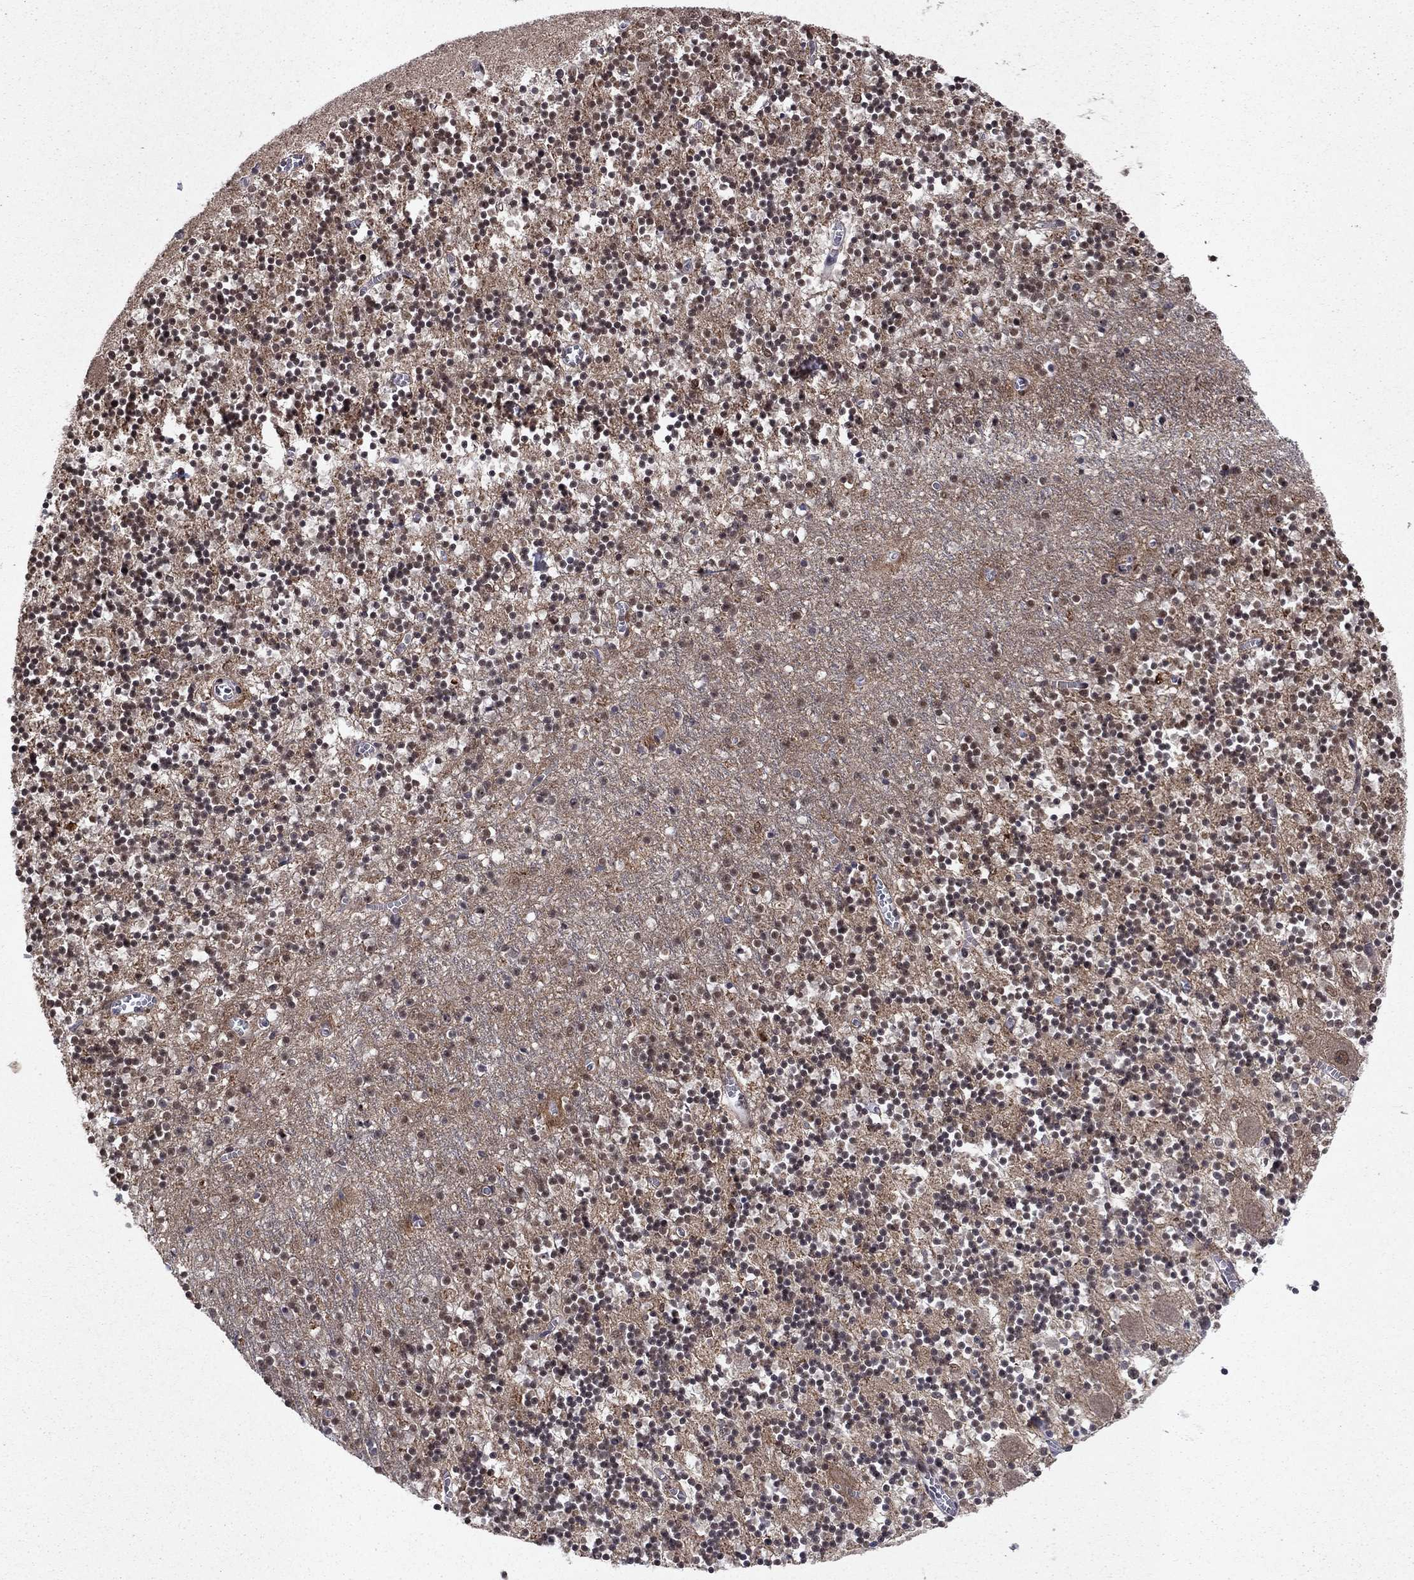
{"staining": {"intensity": "negative", "quantity": "none", "location": "none"}, "tissue": "cerebellum", "cell_type": "Cells in granular layer", "image_type": "normal", "snomed": [{"axis": "morphology", "description": "Normal tissue, NOS"}, {"axis": "topography", "description": "Cerebellum"}], "caption": "Immunohistochemistry histopathology image of normal human cerebellum stained for a protein (brown), which displays no positivity in cells in granular layer. (DAB immunohistochemistry with hematoxylin counter stain).", "gene": "SSX2IP", "patient": {"sex": "female", "age": 64}}